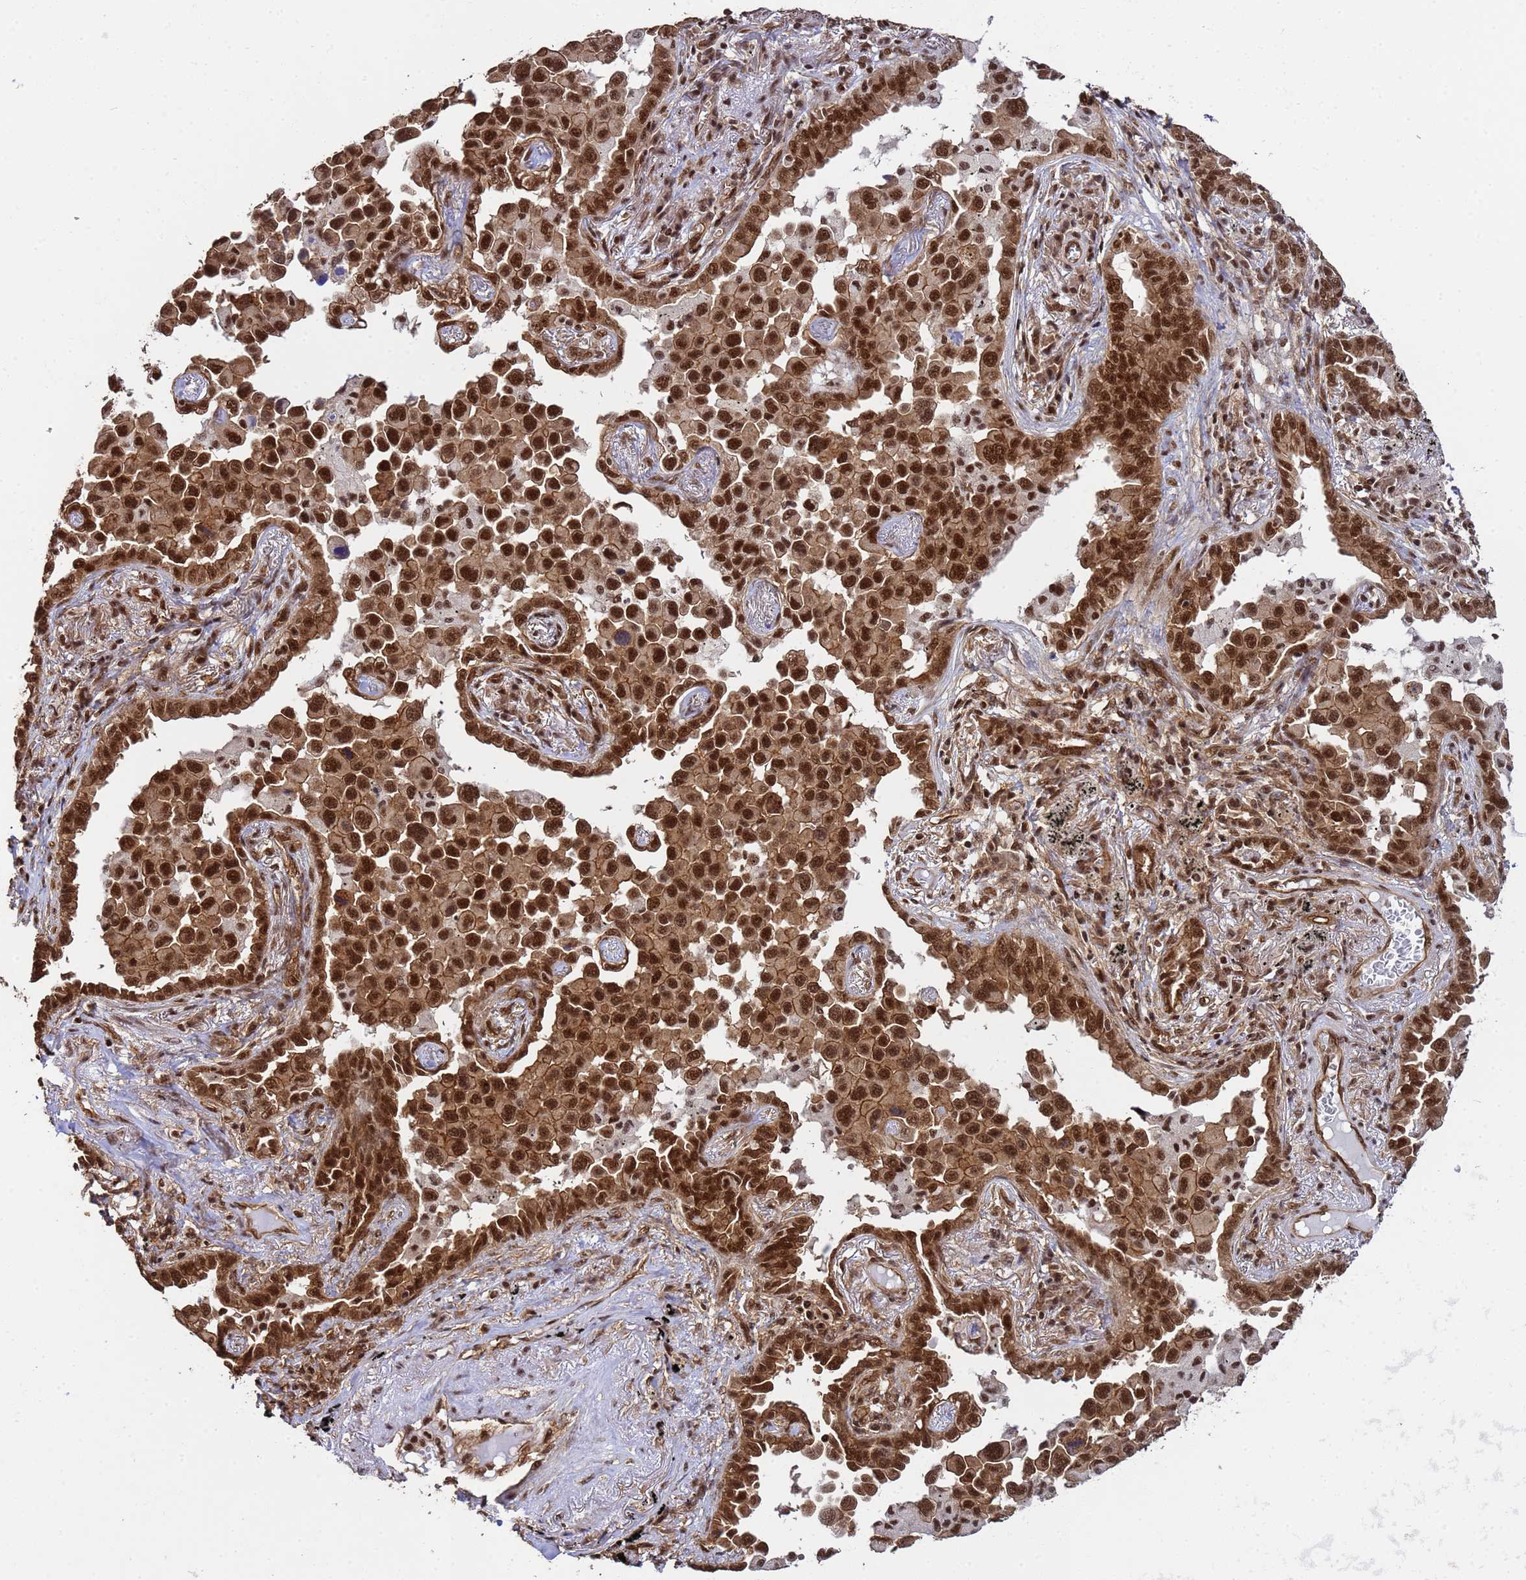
{"staining": {"intensity": "strong", "quantity": ">75%", "location": "cytoplasmic/membranous,nuclear"}, "tissue": "lung cancer", "cell_type": "Tumor cells", "image_type": "cancer", "snomed": [{"axis": "morphology", "description": "Adenocarcinoma, NOS"}, {"axis": "topography", "description": "Lung"}], "caption": "Strong cytoplasmic/membranous and nuclear expression for a protein is present in about >75% of tumor cells of adenocarcinoma (lung) using immunohistochemistry (IHC).", "gene": "SYF2", "patient": {"sex": "male", "age": 67}}